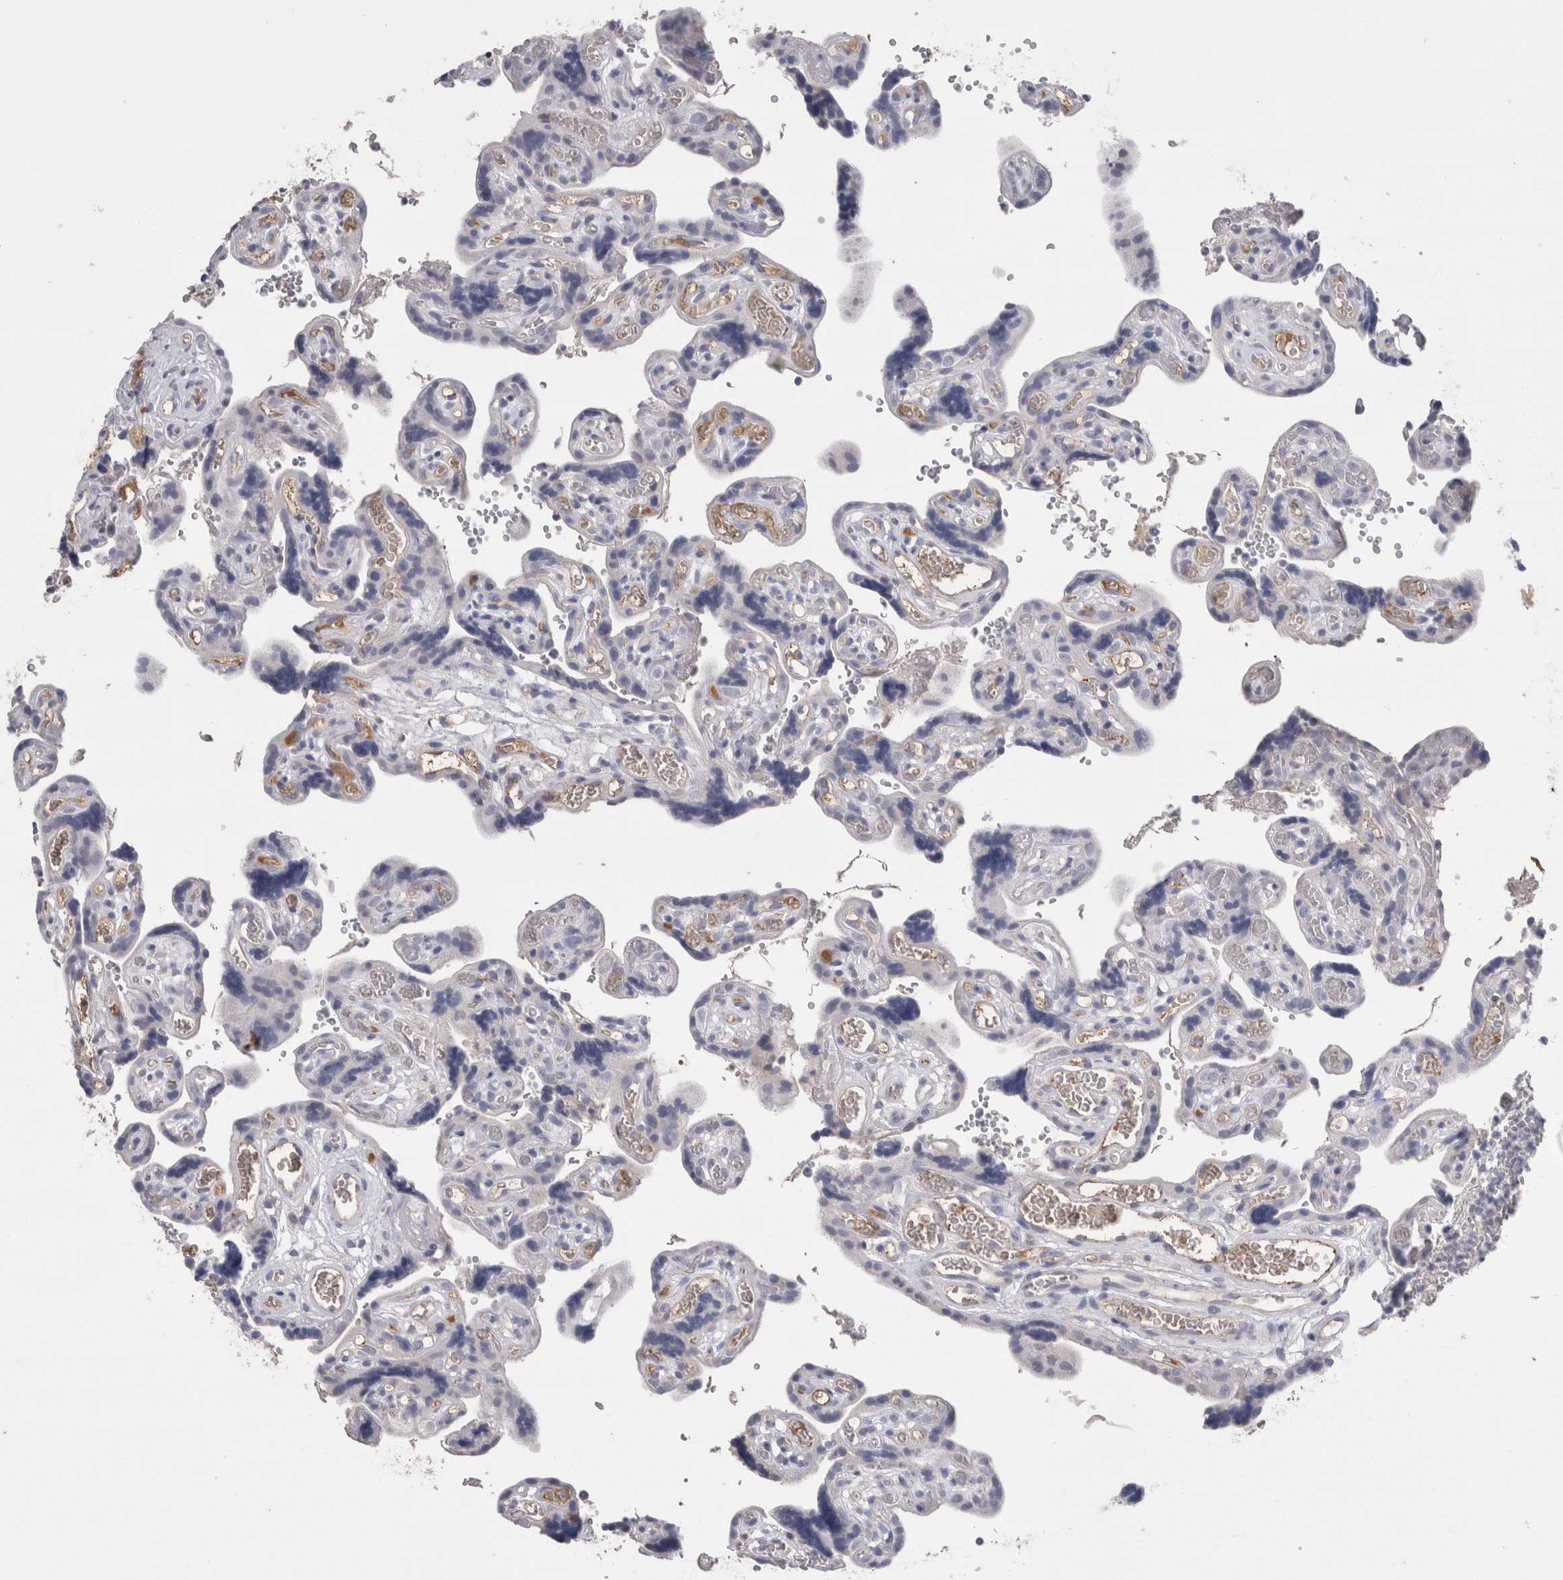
{"staining": {"intensity": "weak", "quantity": "<25%", "location": "cytoplasmic/membranous"}, "tissue": "placenta", "cell_type": "Decidual cells", "image_type": "normal", "snomed": [{"axis": "morphology", "description": "Normal tissue, NOS"}, {"axis": "topography", "description": "Placenta"}], "caption": "This is a photomicrograph of IHC staining of unremarkable placenta, which shows no positivity in decidual cells. The staining is performed using DAB (3,3'-diaminobenzidine) brown chromogen with nuclei counter-stained in using hematoxylin.", "gene": "REG1A", "patient": {"sex": "female", "age": 30}}